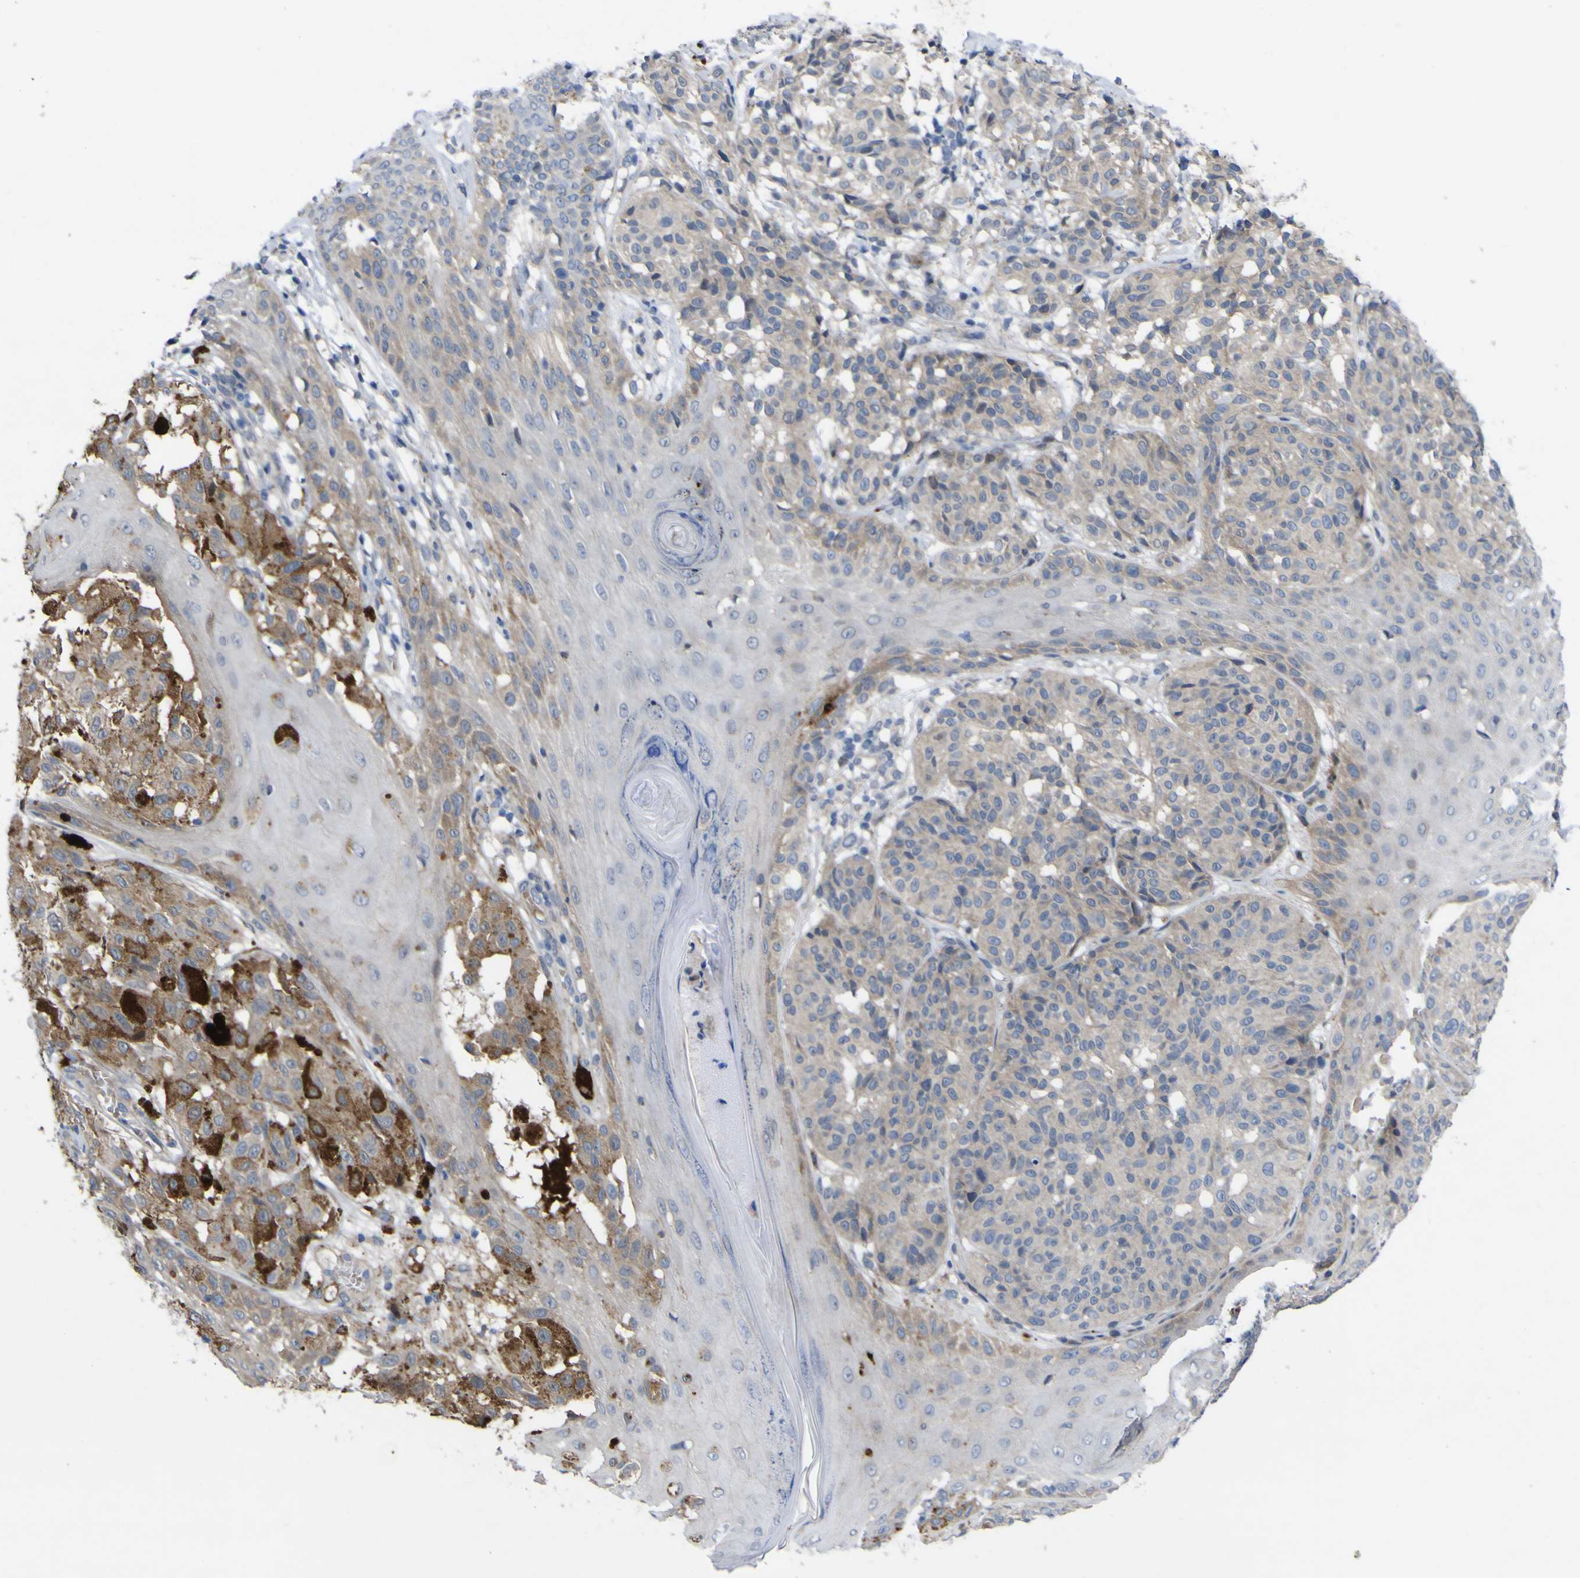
{"staining": {"intensity": "moderate", "quantity": ">75%", "location": "cytoplasmic/membranous"}, "tissue": "melanoma", "cell_type": "Tumor cells", "image_type": "cancer", "snomed": [{"axis": "morphology", "description": "Malignant melanoma, NOS"}, {"axis": "topography", "description": "Skin"}], "caption": "Melanoma stained with a protein marker reveals moderate staining in tumor cells.", "gene": "NAV1", "patient": {"sex": "female", "age": 46}}